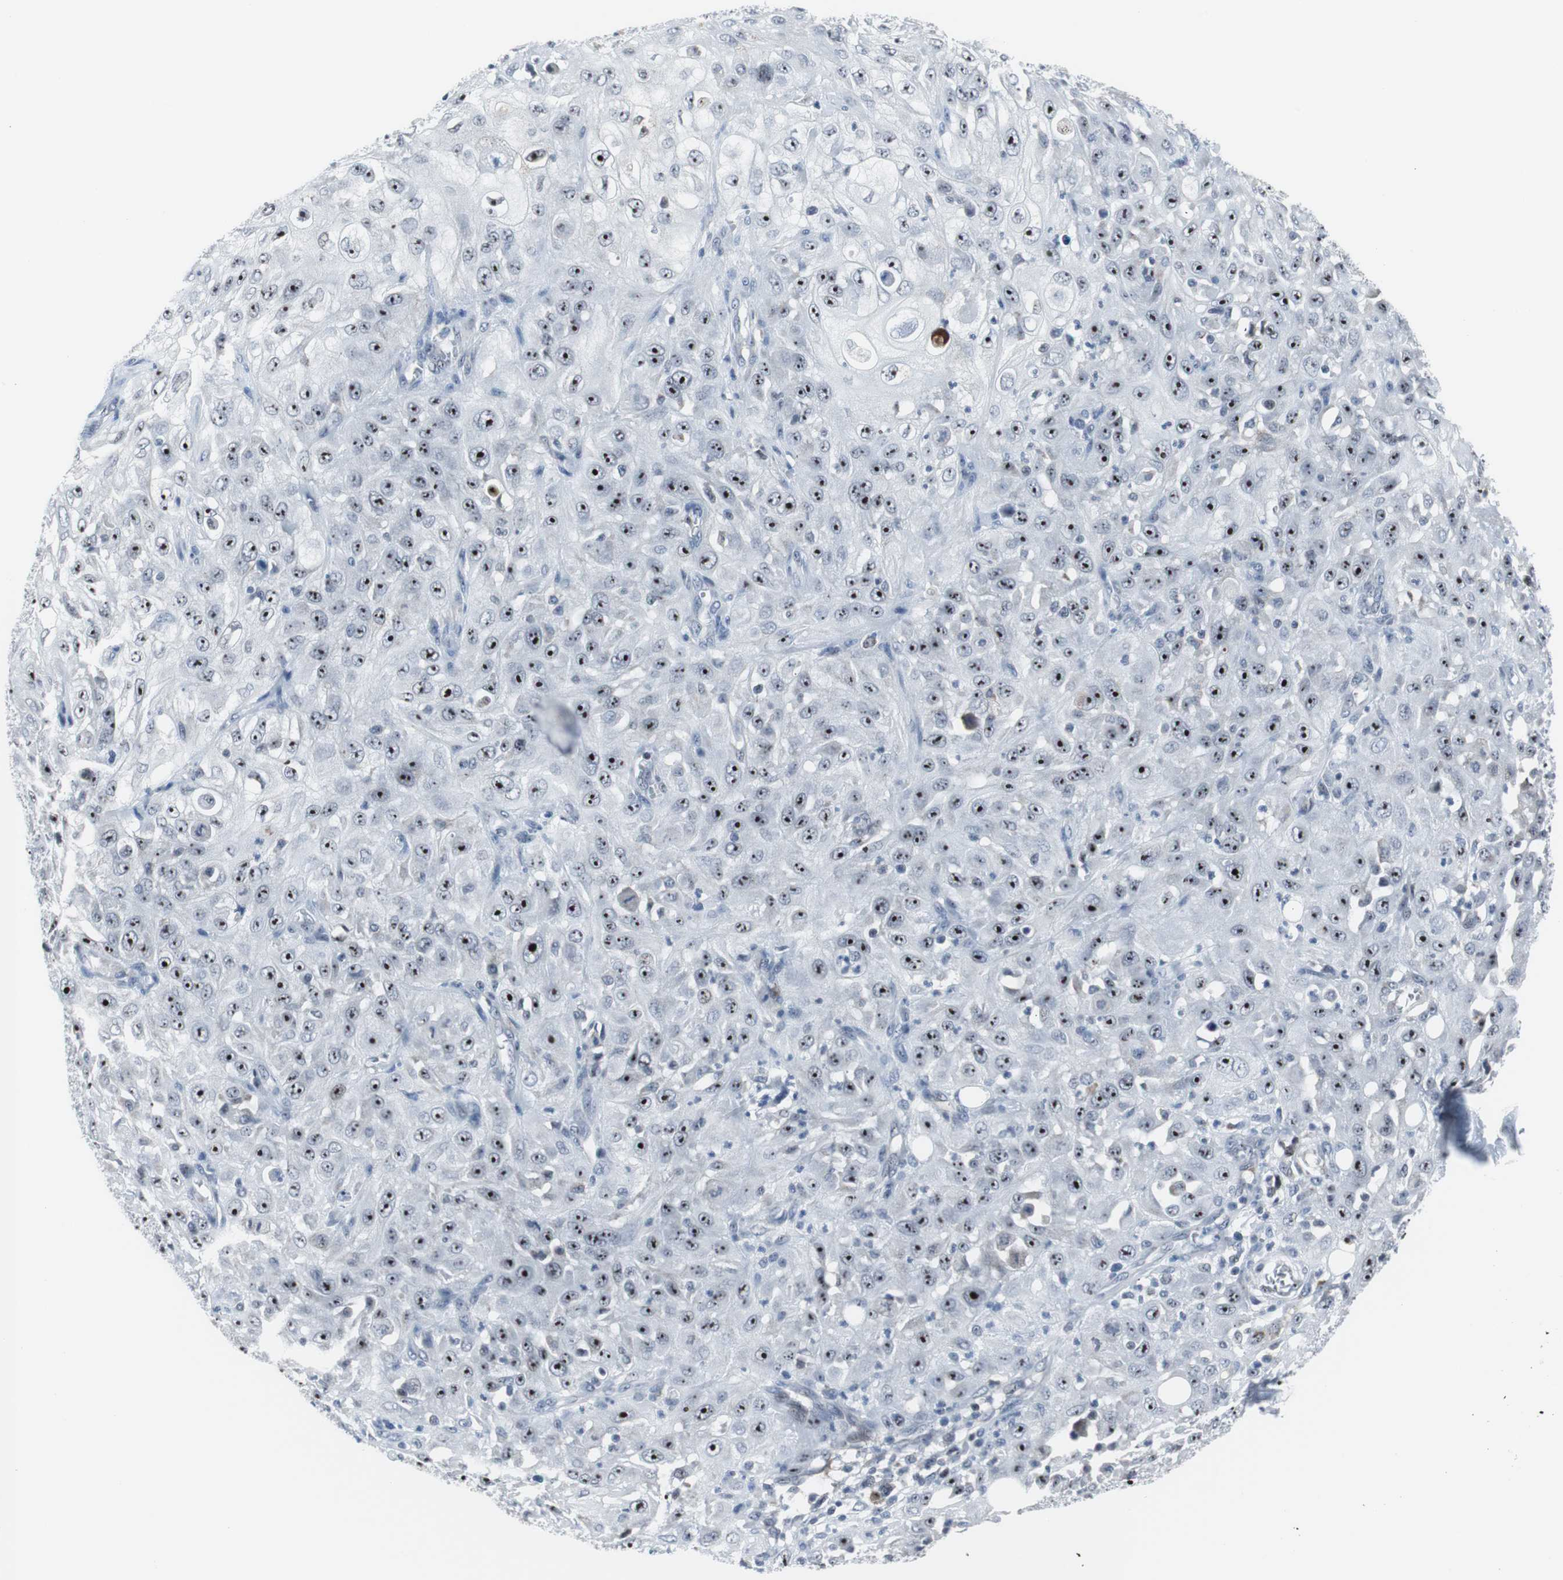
{"staining": {"intensity": "strong", "quantity": ">75%", "location": "nuclear"}, "tissue": "skin cancer", "cell_type": "Tumor cells", "image_type": "cancer", "snomed": [{"axis": "morphology", "description": "Squamous cell carcinoma, NOS"}, {"axis": "morphology", "description": "Squamous cell carcinoma, metastatic, NOS"}, {"axis": "topography", "description": "Skin"}, {"axis": "topography", "description": "Lymph node"}], "caption": "Strong nuclear protein positivity is identified in approximately >75% of tumor cells in squamous cell carcinoma (skin).", "gene": "DOK1", "patient": {"sex": "male", "age": 75}}